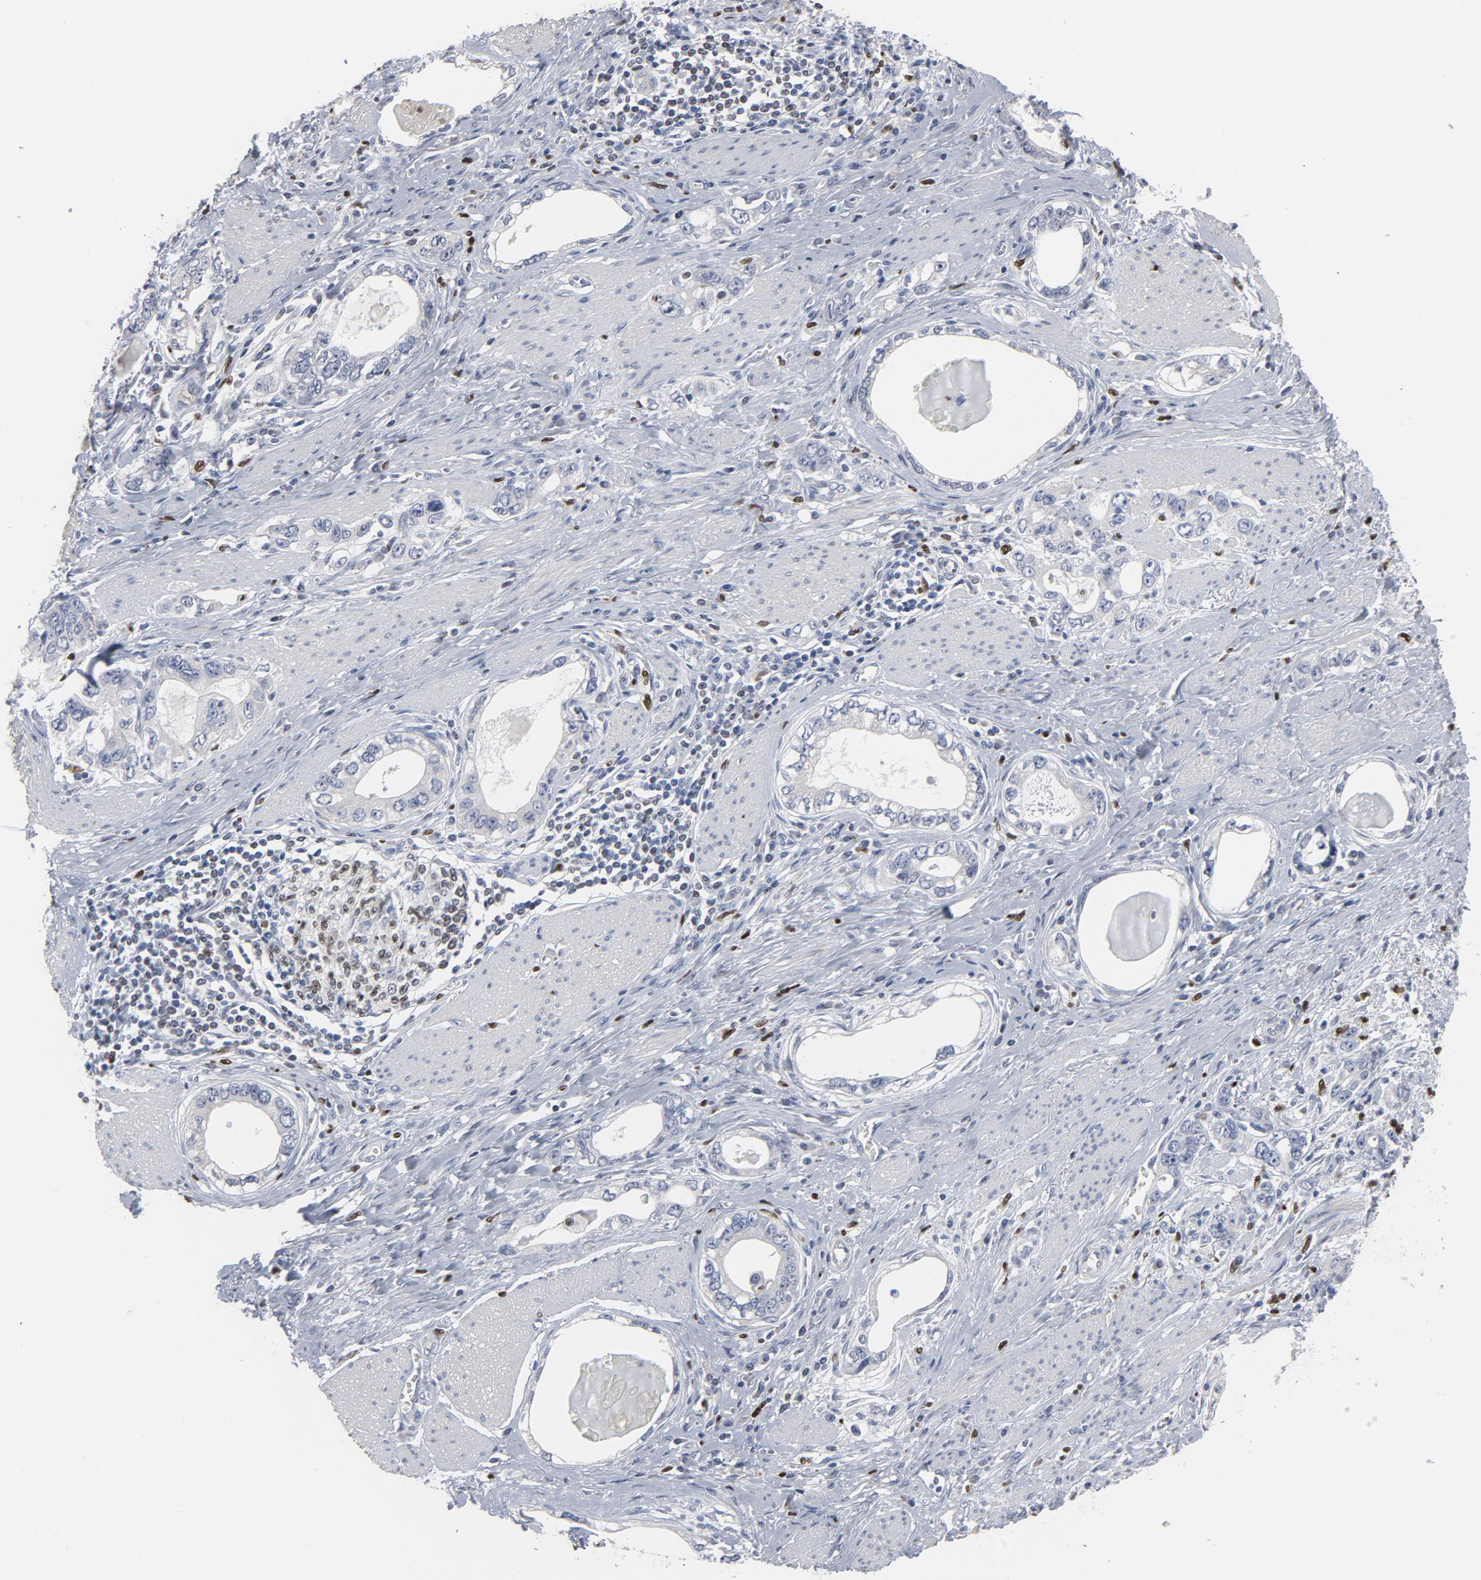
{"staining": {"intensity": "negative", "quantity": "none", "location": "none"}, "tissue": "stomach cancer", "cell_type": "Tumor cells", "image_type": "cancer", "snomed": [{"axis": "morphology", "description": "Adenocarcinoma, NOS"}, {"axis": "topography", "description": "Stomach, lower"}], "caption": "This is an immunohistochemistry (IHC) photomicrograph of human stomach adenocarcinoma. There is no expression in tumor cells.", "gene": "SPI1", "patient": {"sex": "female", "age": 93}}